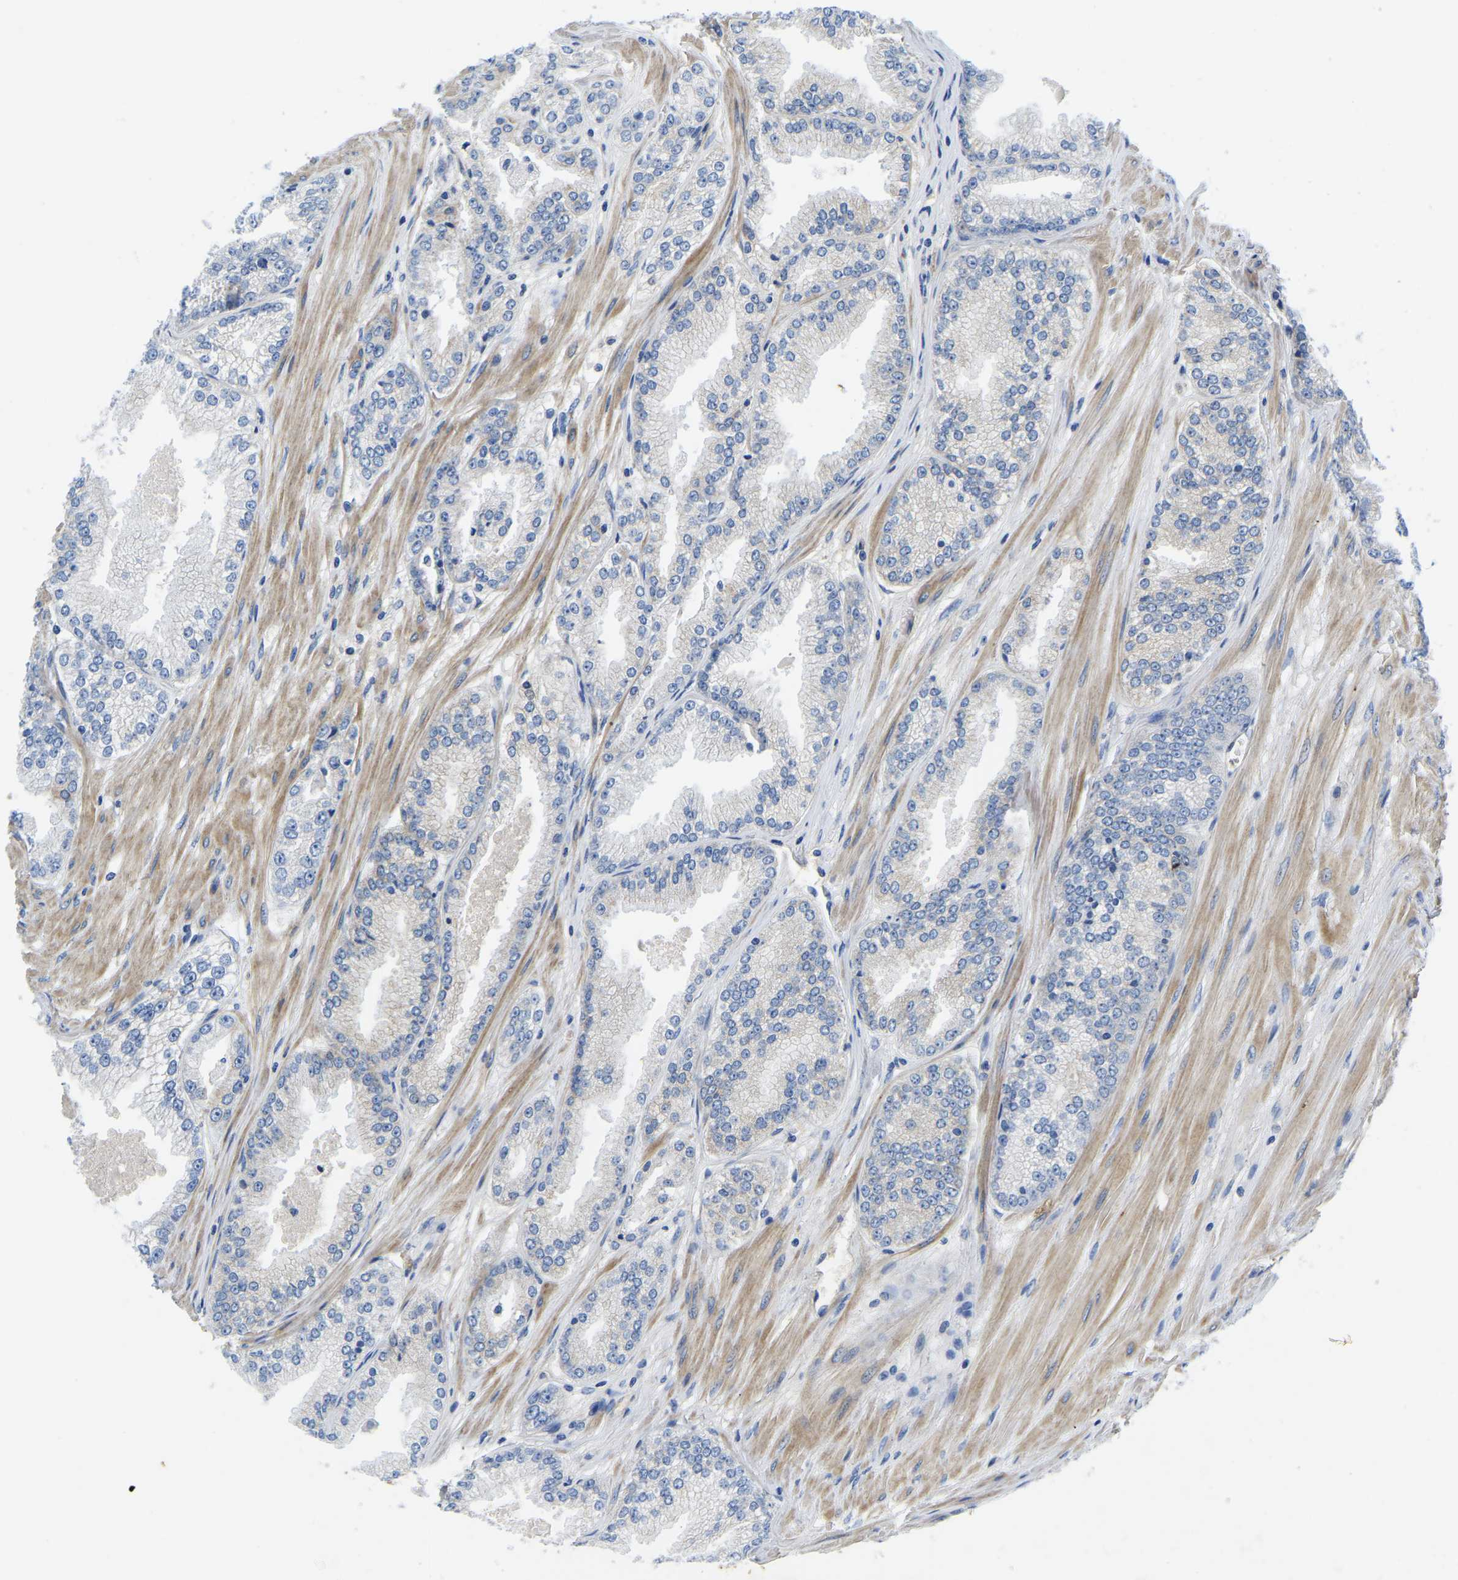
{"staining": {"intensity": "negative", "quantity": "none", "location": "none"}, "tissue": "prostate cancer", "cell_type": "Tumor cells", "image_type": "cancer", "snomed": [{"axis": "morphology", "description": "Adenocarcinoma, High grade"}, {"axis": "topography", "description": "Prostate"}], "caption": "DAB (3,3'-diaminobenzidine) immunohistochemical staining of prostate high-grade adenocarcinoma displays no significant expression in tumor cells. The staining was performed using DAB (3,3'-diaminobenzidine) to visualize the protein expression in brown, while the nuclei were stained in blue with hematoxylin (Magnification: 20x).", "gene": "STAT2", "patient": {"sex": "male", "age": 61}}